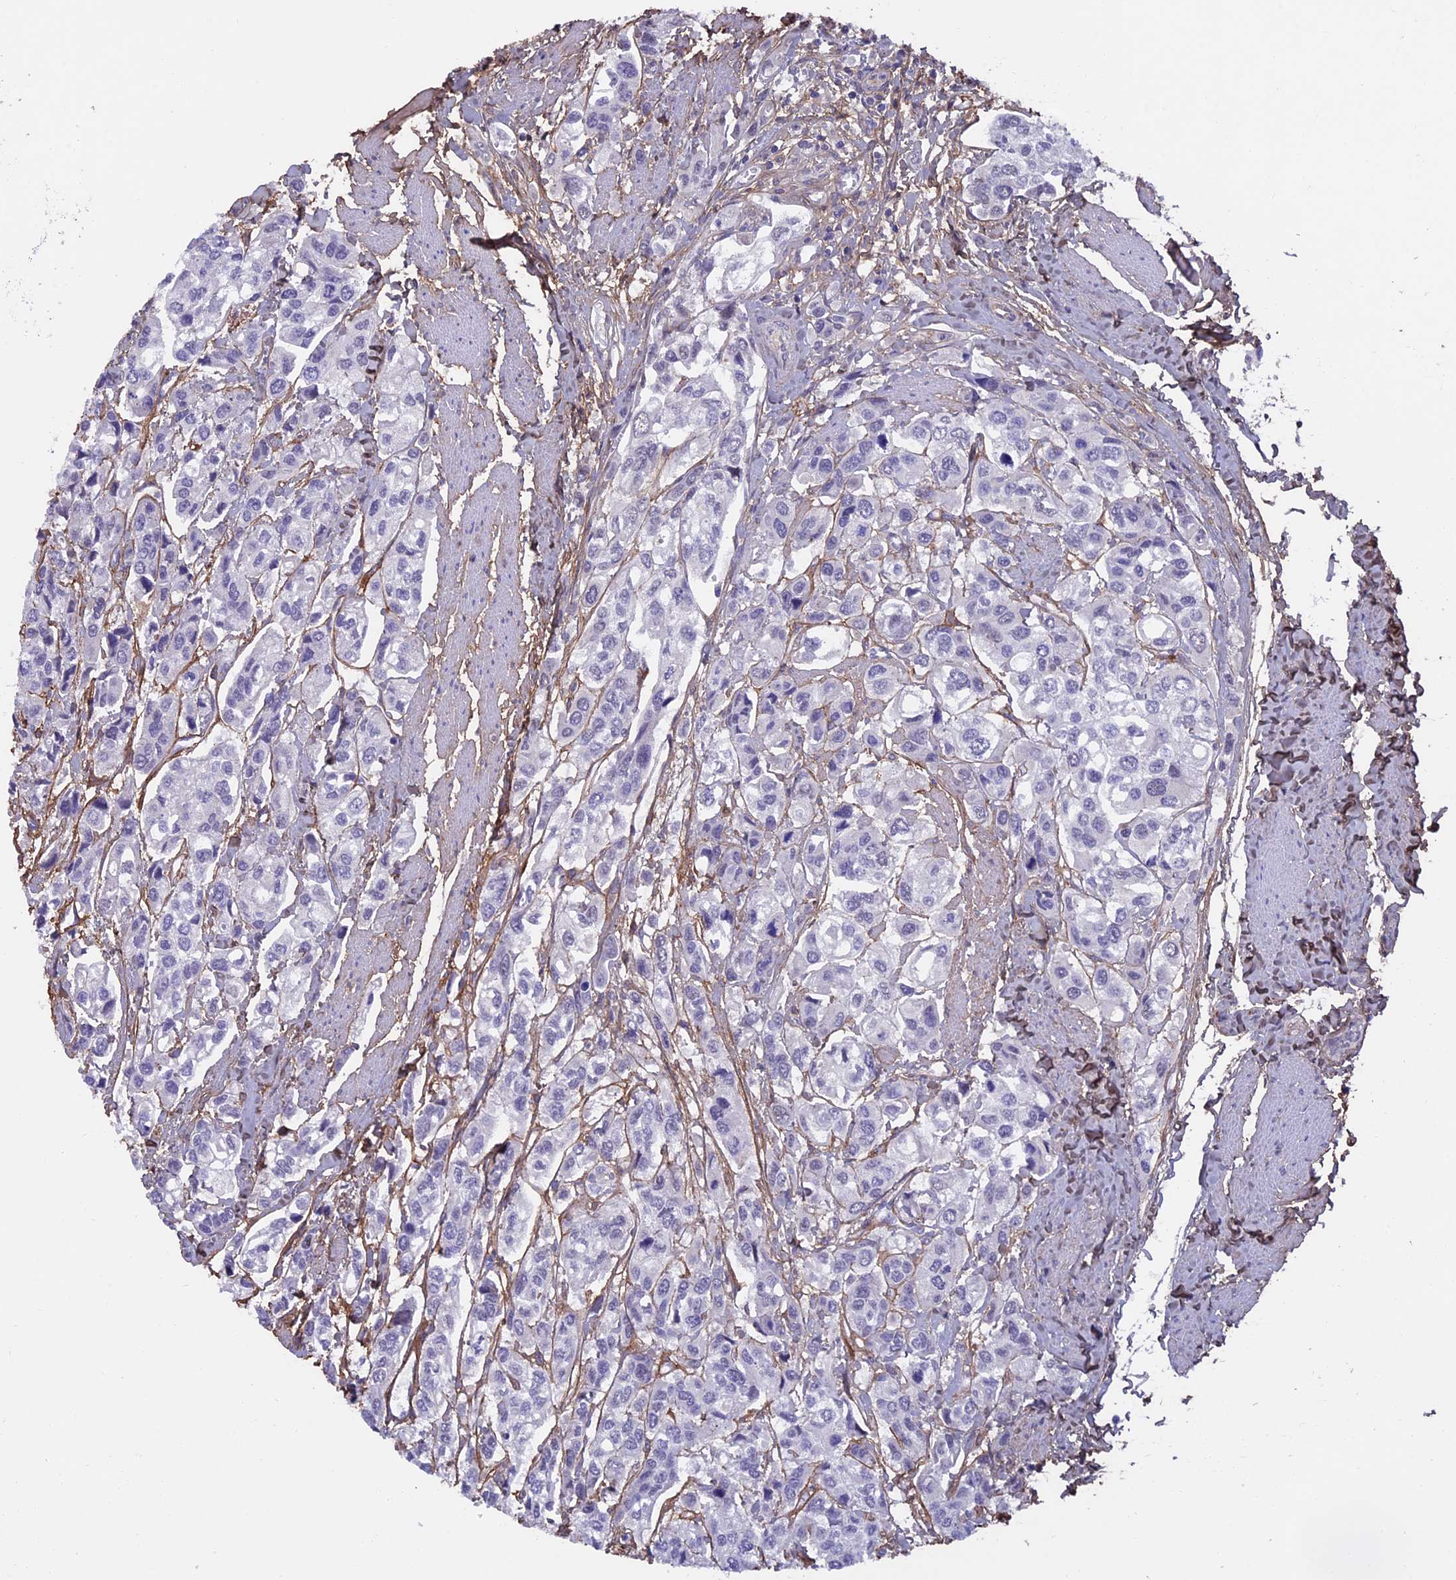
{"staining": {"intensity": "negative", "quantity": "none", "location": "none"}, "tissue": "urothelial cancer", "cell_type": "Tumor cells", "image_type": "cancer", "snomed": [{"axis": "morphology", "description": "Urothelial carcinoma, High grade"}, {"axis": "topography", "description": "Urinary bladder"}], "caption": "This is a histopathology image of immunohistochemistry (IHC) staining of urothelial cancer, which shows no staining in tumor cells.", "gene": "COL4A3", "patient": {"sex": "male", "age": 67}}